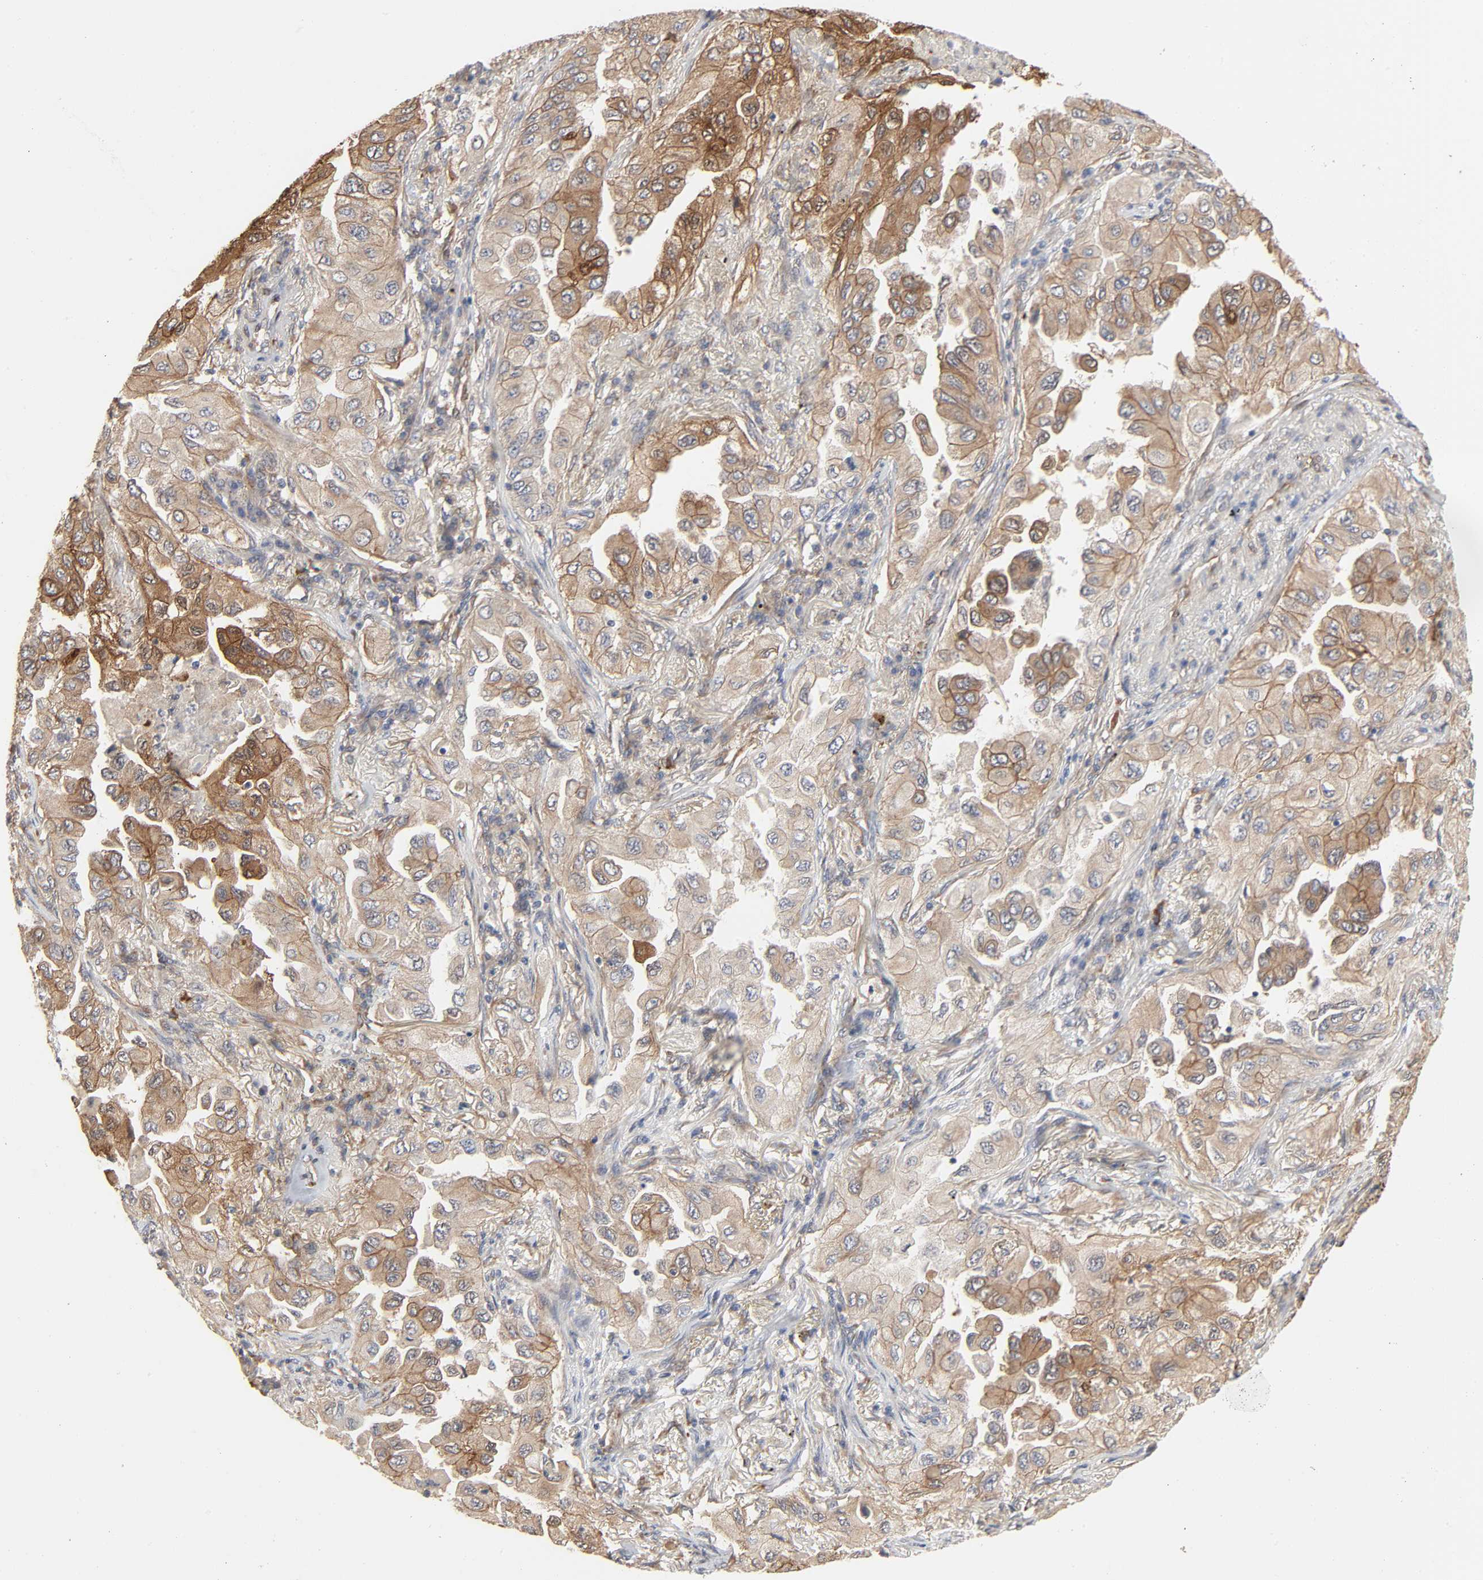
{"staining": {"intensity": "moderate", "quantity": ">75%", "location": "cytoplasmic/membranous"}, "tissue": "lung cancer", "cell_type": "Tumor cells", "image_type": "cancer", "snomed": [{"axis": "morphology", "description": "Adenocarcinoma, NOS"}, {"axis": "topography", "description": "Lung"}], "caption": "Lung adenocarcinoma stained with DAB (3,3'-diaminobenzidine) IHC reveals medium levels of moderate cytoplasmic/membranous staining in approximately >75% of tumor cells.", "gene": "NDRG2", "patient": {"sex": "female", "age": 65}}